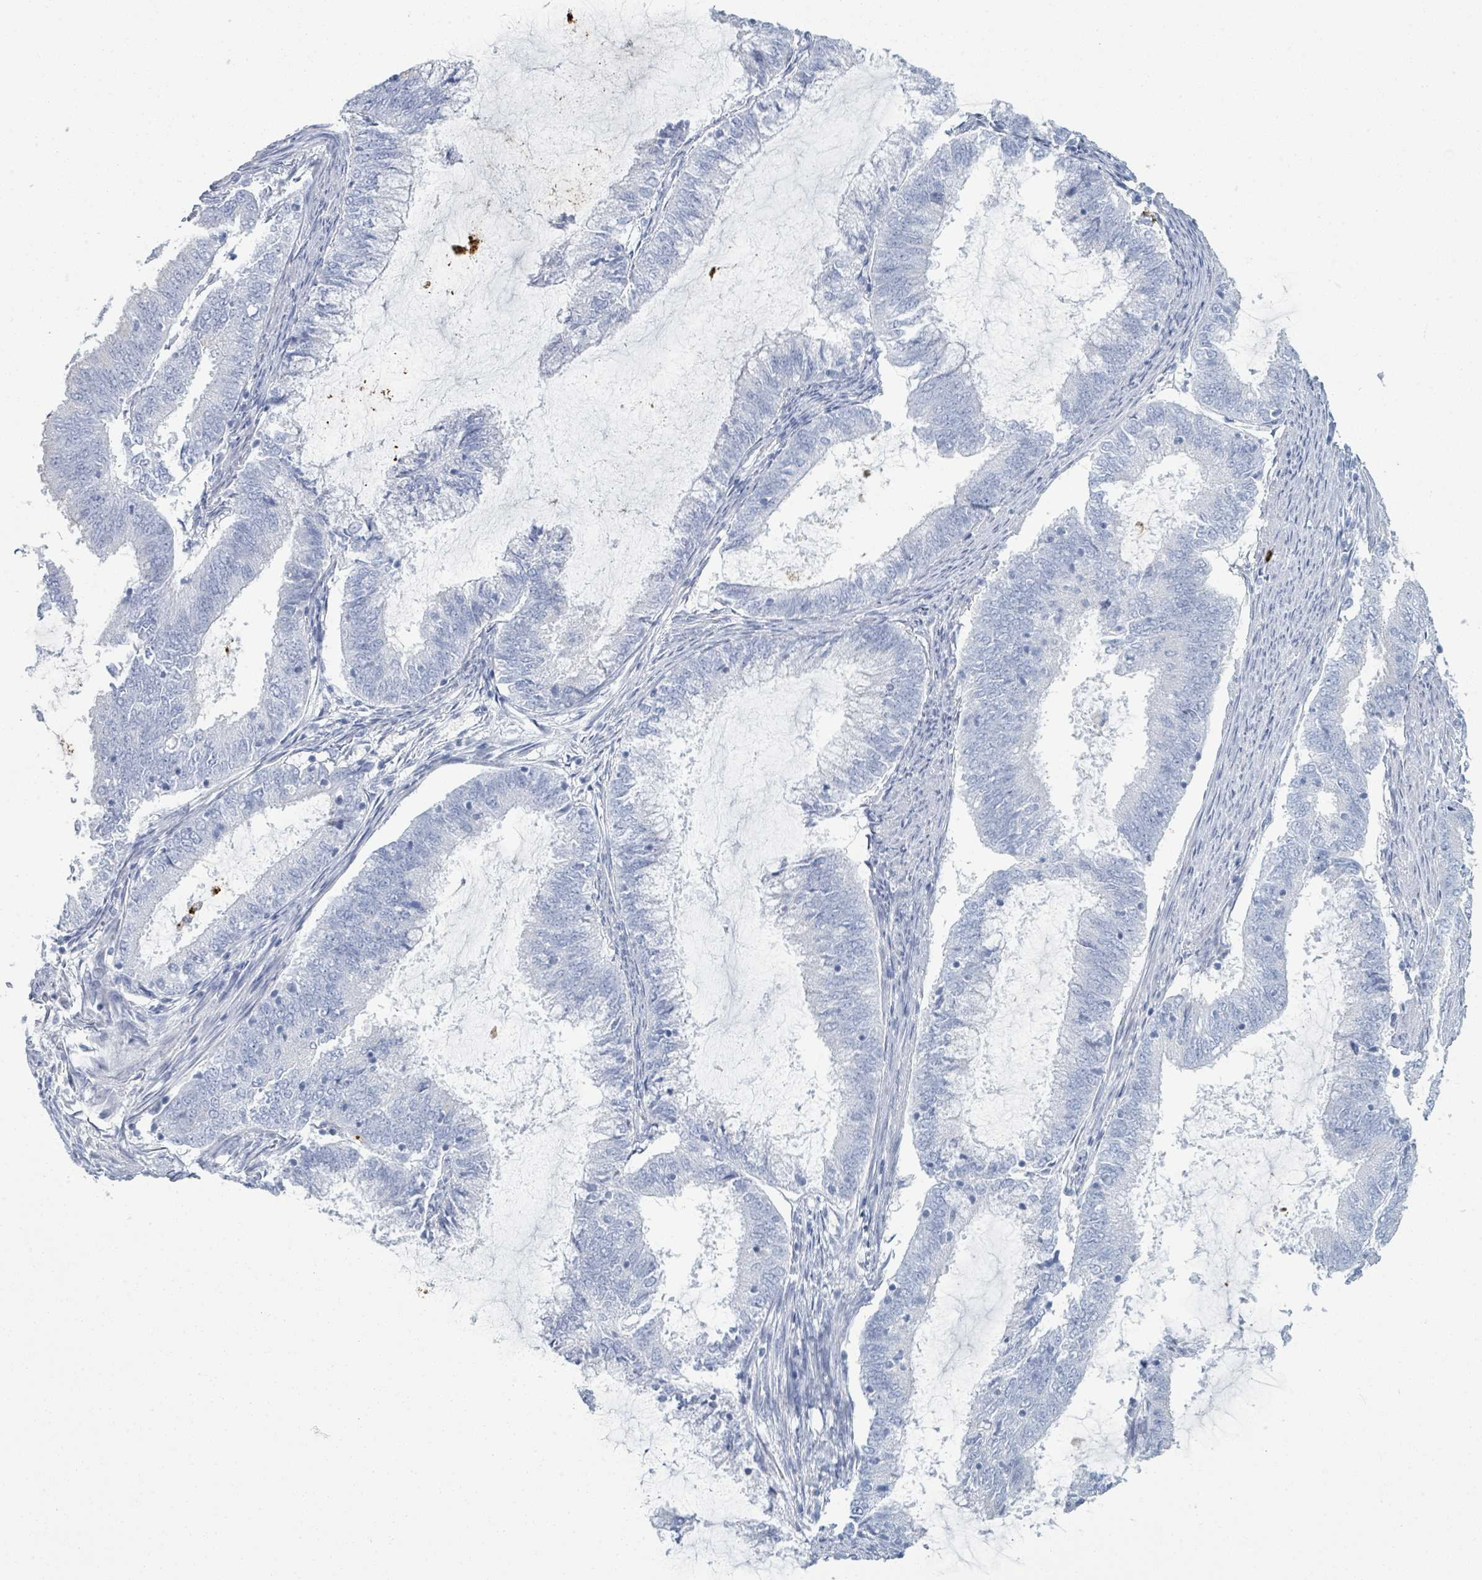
{"staining": {"intensity": "negative", "quantity": "none", "location": "none"}, "tissue": "endometrial cancer", "cell_type": "Tumor cells", "image_type": "cancer", "snomed": [{"axis": "morphology", "description": "Adenocarcinoma, NOS"}, {"axis": "topography", "description": "Endometrium"}], "caption": "This is an immunohistochemistry image of human adenocarcinoma (endometrial). There is no staining in tumor cells.", "gene": "DEFA4", "patient": {"sex": "female", "age": 51}}